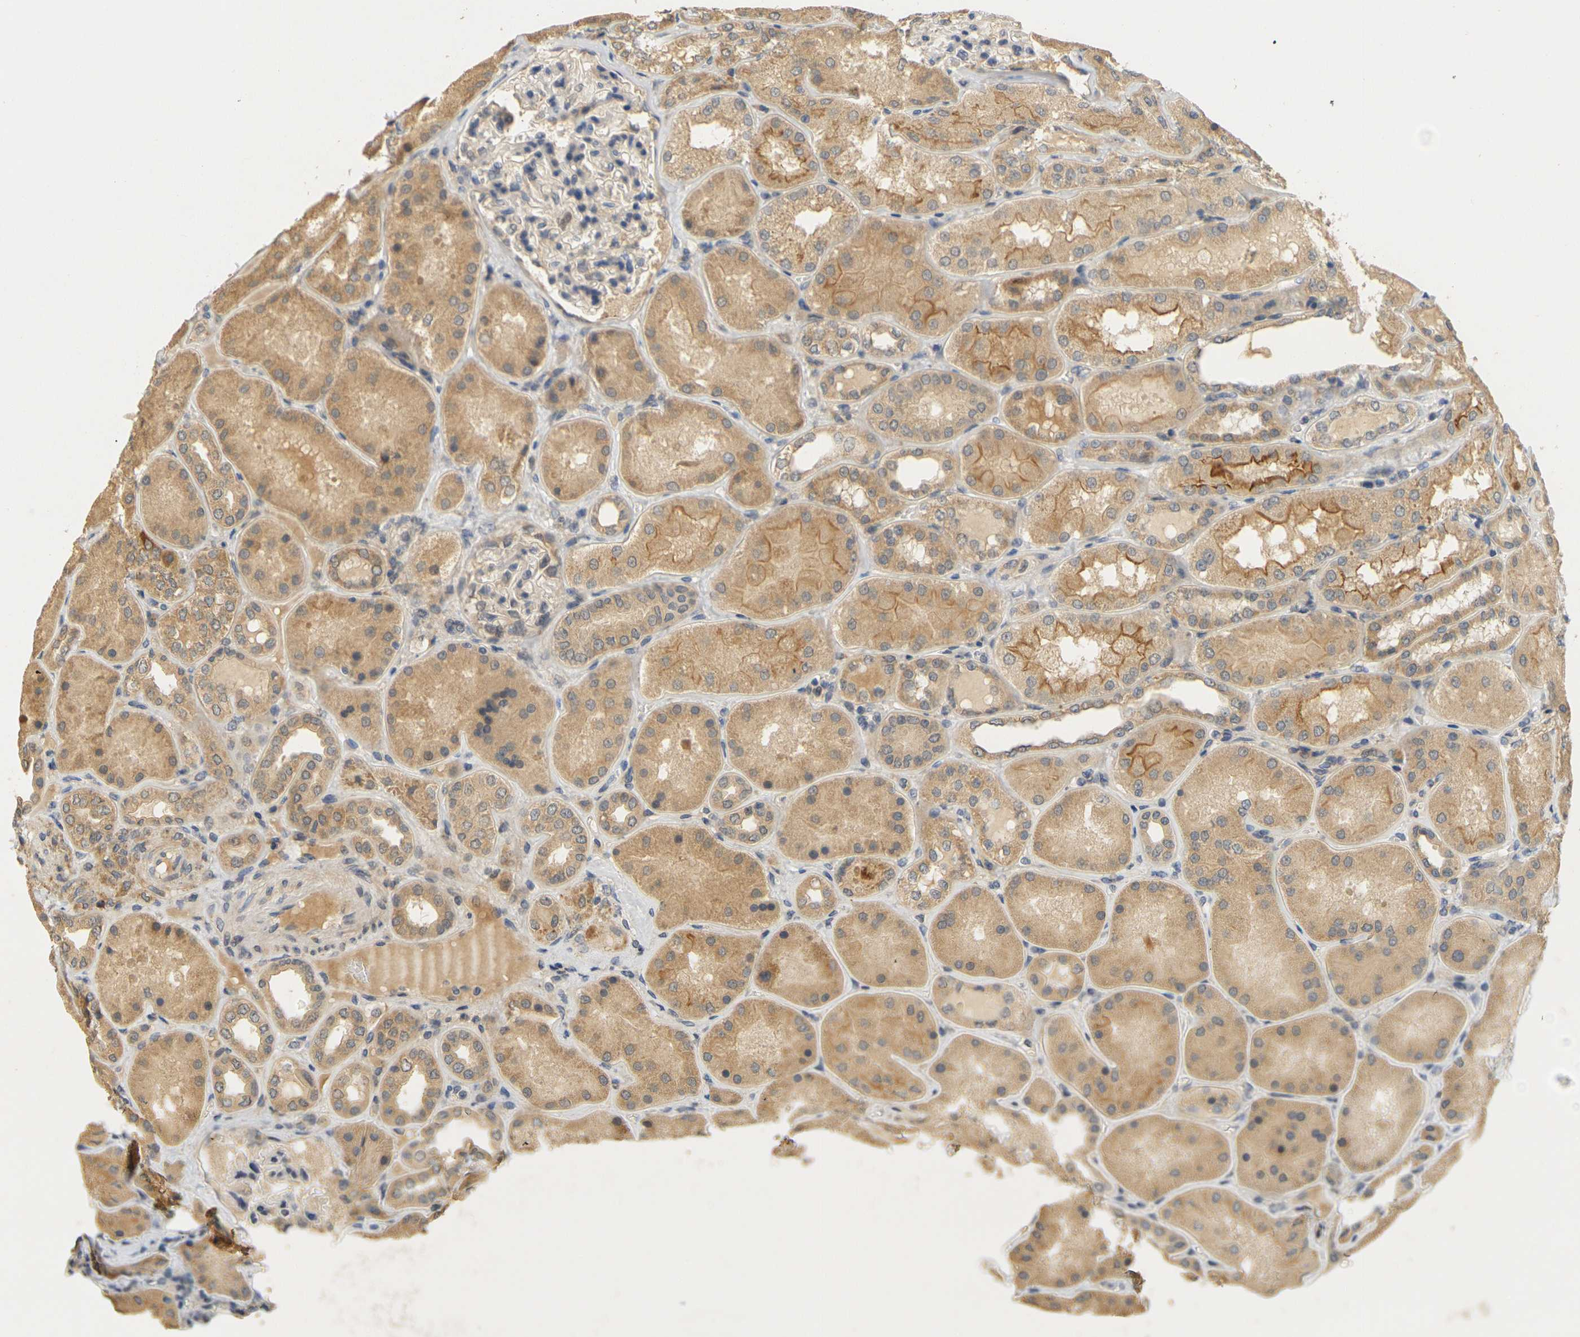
{"staining": {"intensity": "weak", "quantity": ">75%", "location": "cytoplasmic/membranous"}, "tissue": "kidney", "cell_type": "Cells in glomeruli", "image_type": "normal", "snomed": [{"axis": "morphology", "description": "Normal tissue, NOS"}, {"axis": "topography", "description": "Kidney"}], "caption": "An image of kidney stained for a protein shows weak cytoplasmic/membranous brown staining in cells in glomeruli. The staining was performed using DAB (3,3'-diaminobenzidine) to visualize the protein expression in brown, while the nuclei were stained in blue with hematoxylin (Magnification: 20x).", "gene": "GDAP1", "patient": {"sex": "female", "age": 56}}